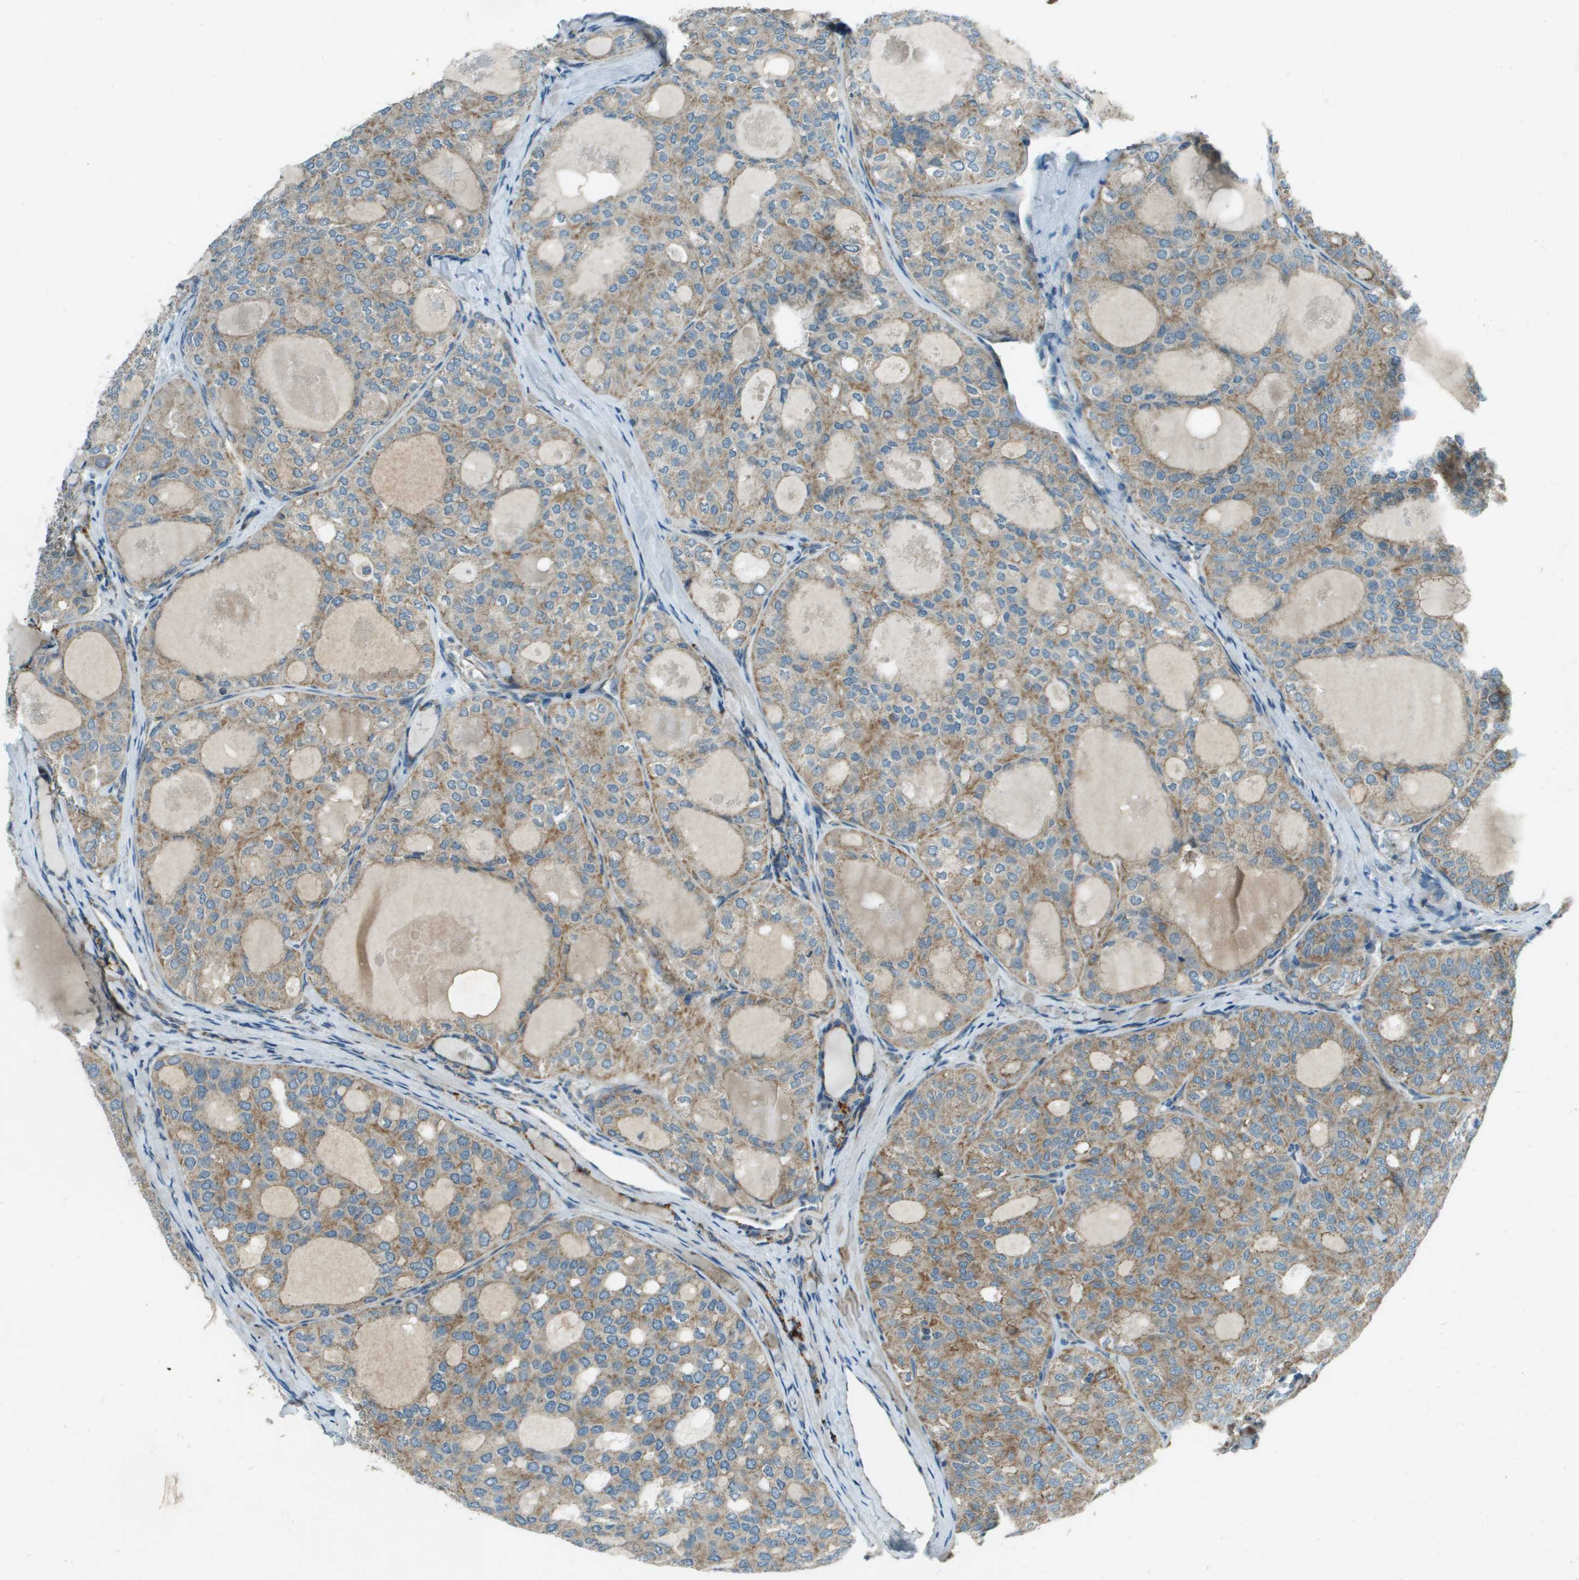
{"staining": {"intensity": "moderate", "quantity": ">75%", "location": "cytoplasmic/membranous"}, "tissue": "thyroid cancer", "cell_type": "Tumor cells", "image_type": "cancer", "snomed": [{"axis": "morphology", "description": "Follicular adenoma carcinoma, NOS"}, {"axis": "topography", "description": "Thyroid gland"}], "caption": "The micrograph reveals a brown stain indicating the presence of a protein in the cytoplasmic/membranous of tumor cells in follicular adenoma carcinoma (thyroid). The staining is performed using DAB (3,3'-diaminobenzidine) brown chromogen to label protein expression. The nuclei are counter-stained blue using hematoxylin.", "gene": "MIGA1", "patient": {"sex": "male", "age": 75}}